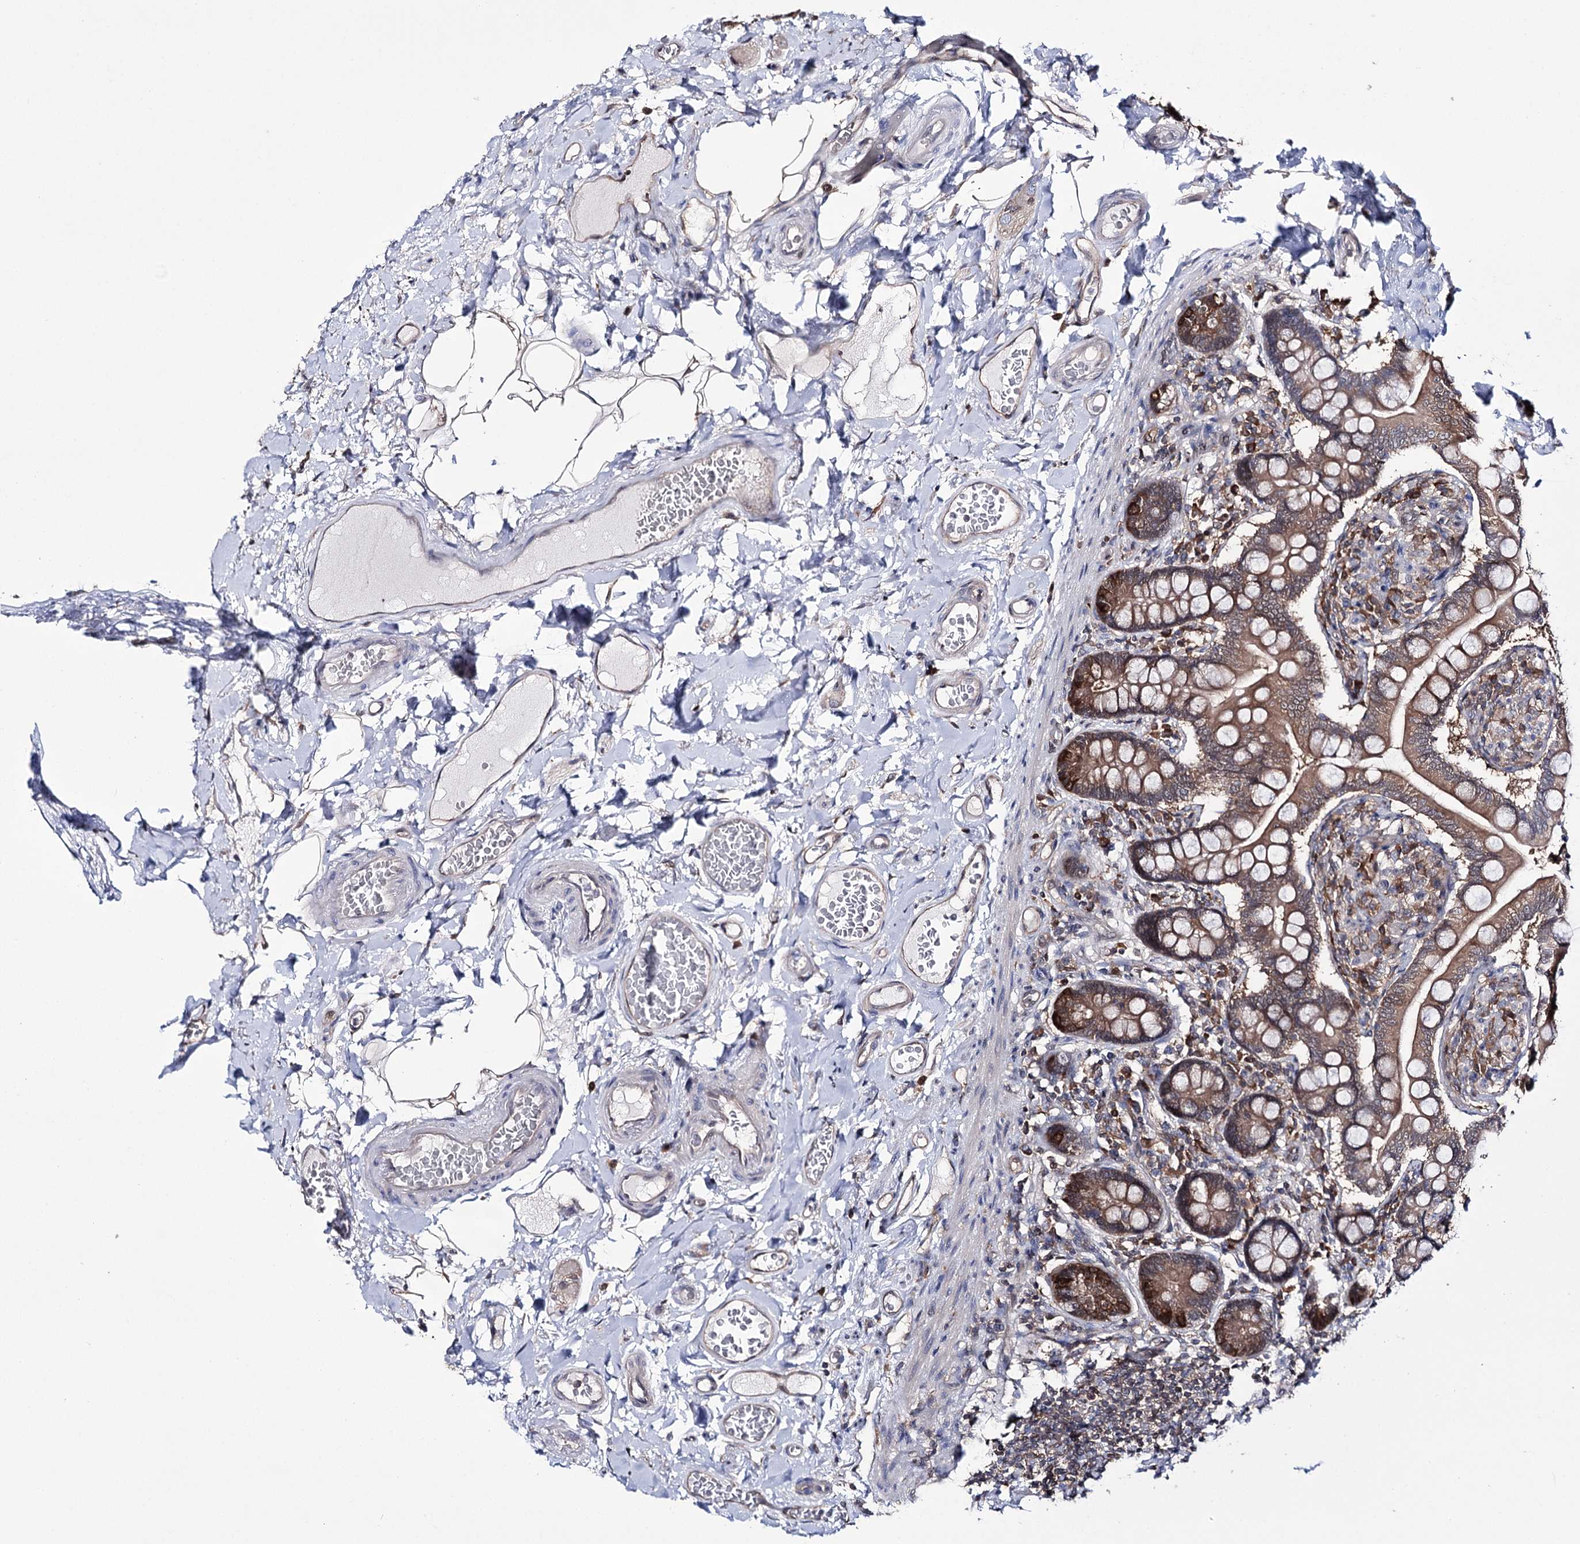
{"staining": {"intensity": "moderate", "quantity": ">75%", "location": "cytoplasmic/membranous"}, "tissue": "small intestine", "cell_type": "Glandular cells", "image_type": "normal", "snomed": [{"axis": "morphology", "description": "Normal tissue, NOS"}, {"axis": "topography", "description": "Small intestine"}], "caption": "Benign small intestine demonstrates moderate cytoplasmic/membranous staining in approximately >75% of glandular cells, visualized by immunohistochemistry.", "gene": "PTER", "patient": {"sex": "female", "age": 64}}